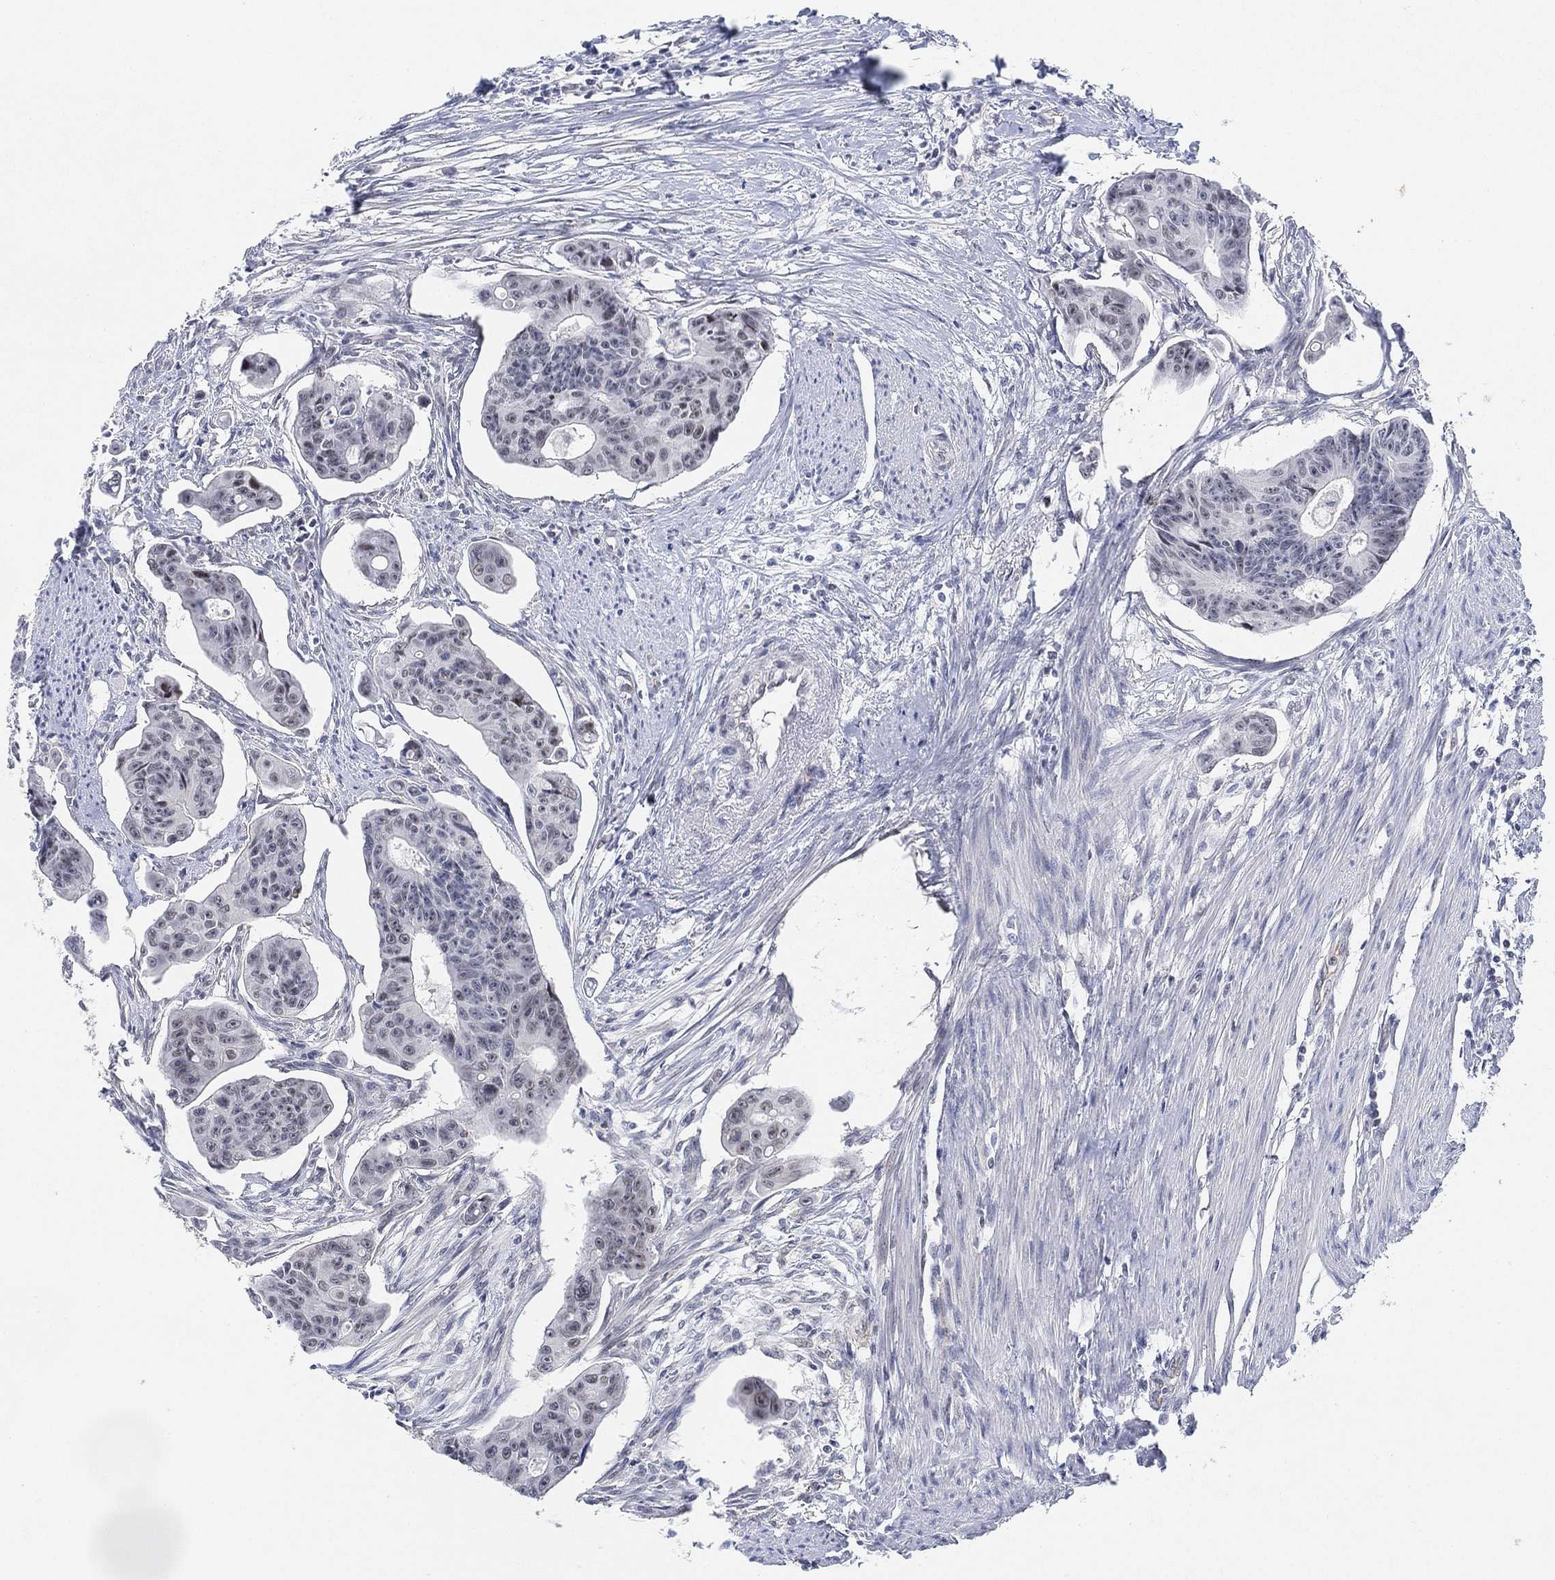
{"staining": {"intensity": "negative", "quantity": "none", "location": "none"}, "tissue": "colorectal cancer", "cell_type": "Tumor cells", "image_type": "cancer", "snomed": [{"axis": "morphology", "description": "Adenocarcinoma, NOS"}, {"axis": "topography", "description": "Colon"}], "caption": "Immunohistochemical staining of human colorectal adenocarcinoma displays no significant expression in tumor cells.", "gene": "PAX6", "patient": {"sex": "male", "age": 70}}